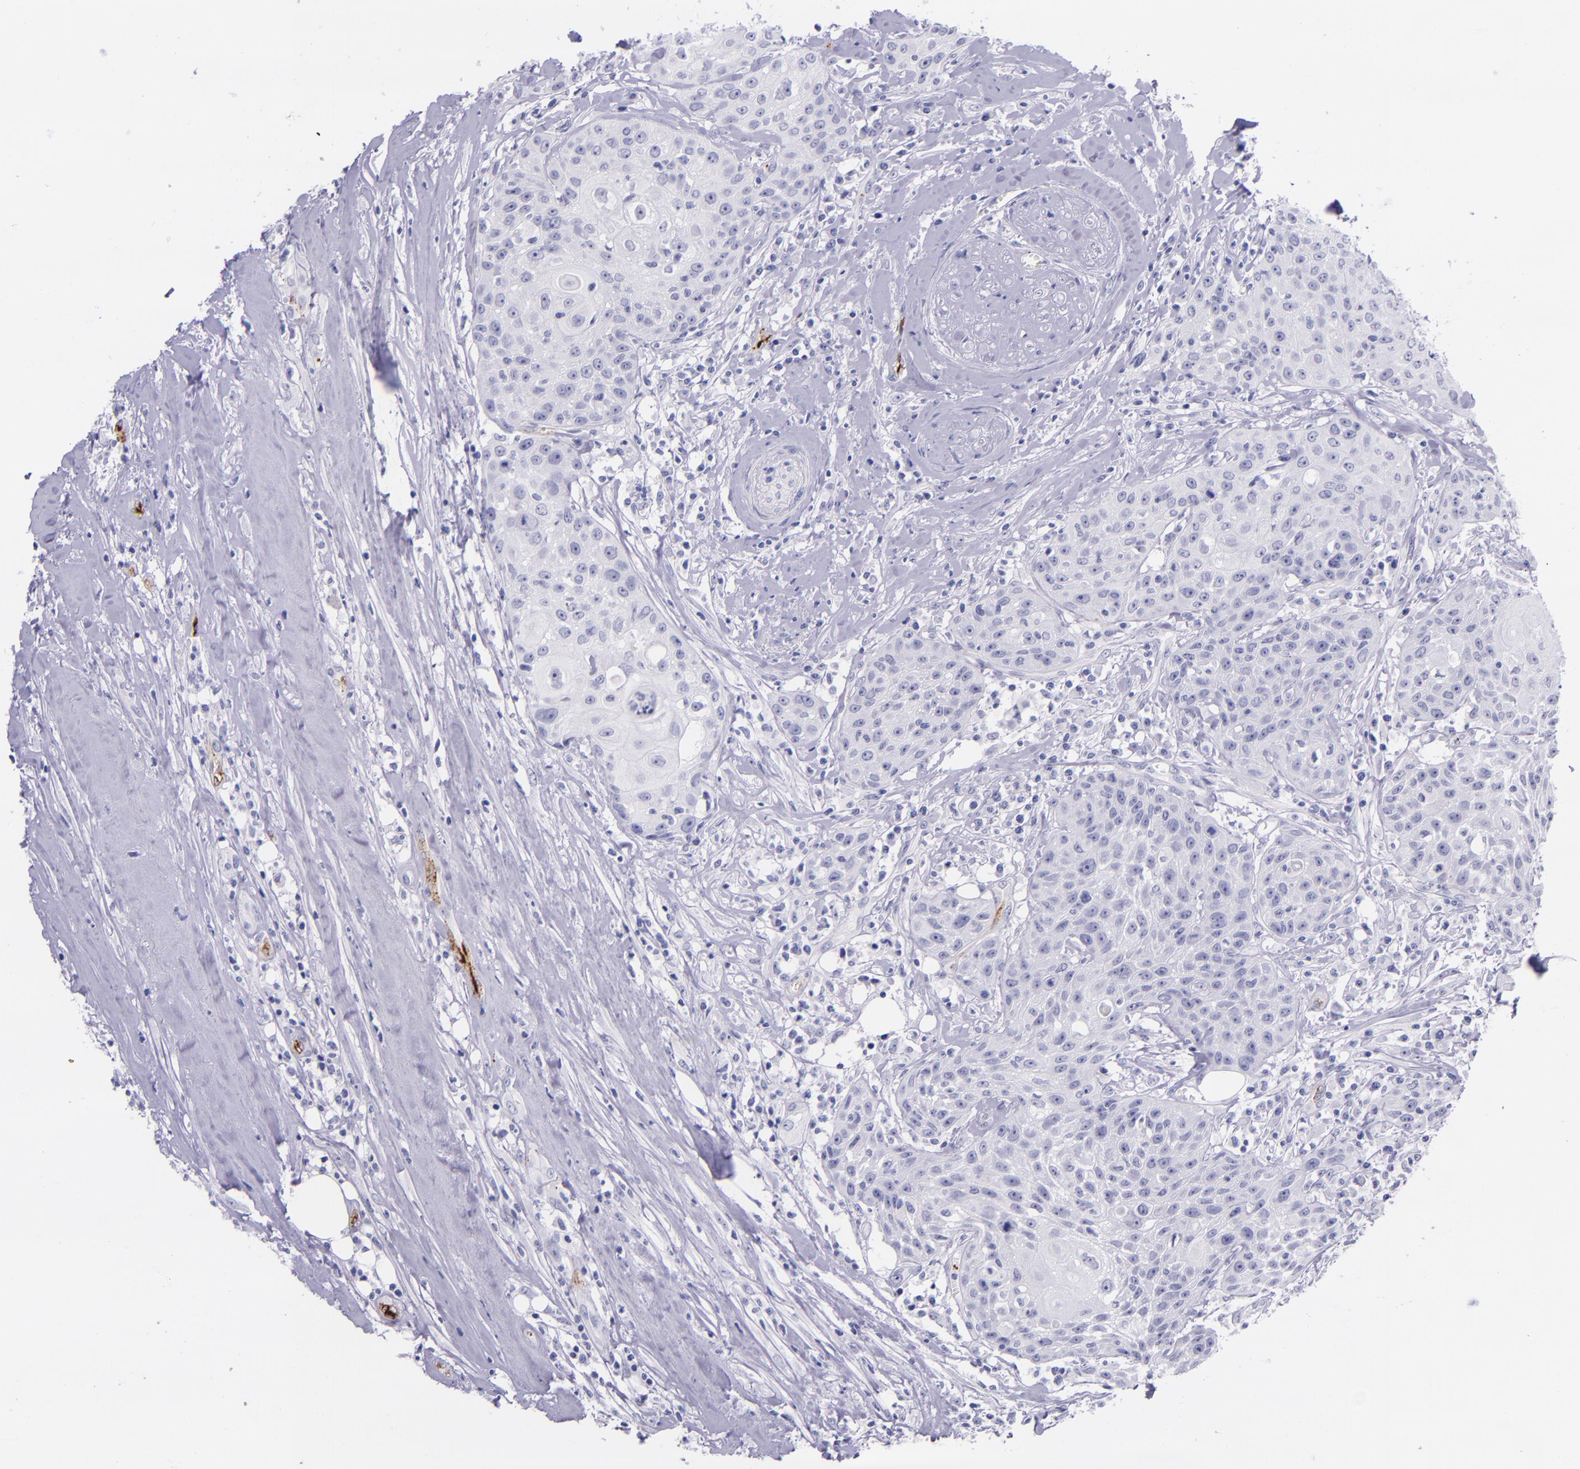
{"staining": {"intensity": "negative", "quantity": "none", "location": "none"}, "tissue": "head and neck cancer", "cell_type": "Tumor cells", "image_type": "cancer", "snomed": [{"axis": "morphology", "description": "Squamous cell carcinoma, NOS"}, {"axis": "topography", "description": "Oral tissue"}, {"axis": "topography", "description": "Head-Neck"}], "caption": "The immunohistochemistry (IHC) photomicrograph has no significant expression in tumor cells of squamous cell carcinoma (head and neck) tissue.", "gene": "SELE", "patient": {"sex": "female", "age": 82}}